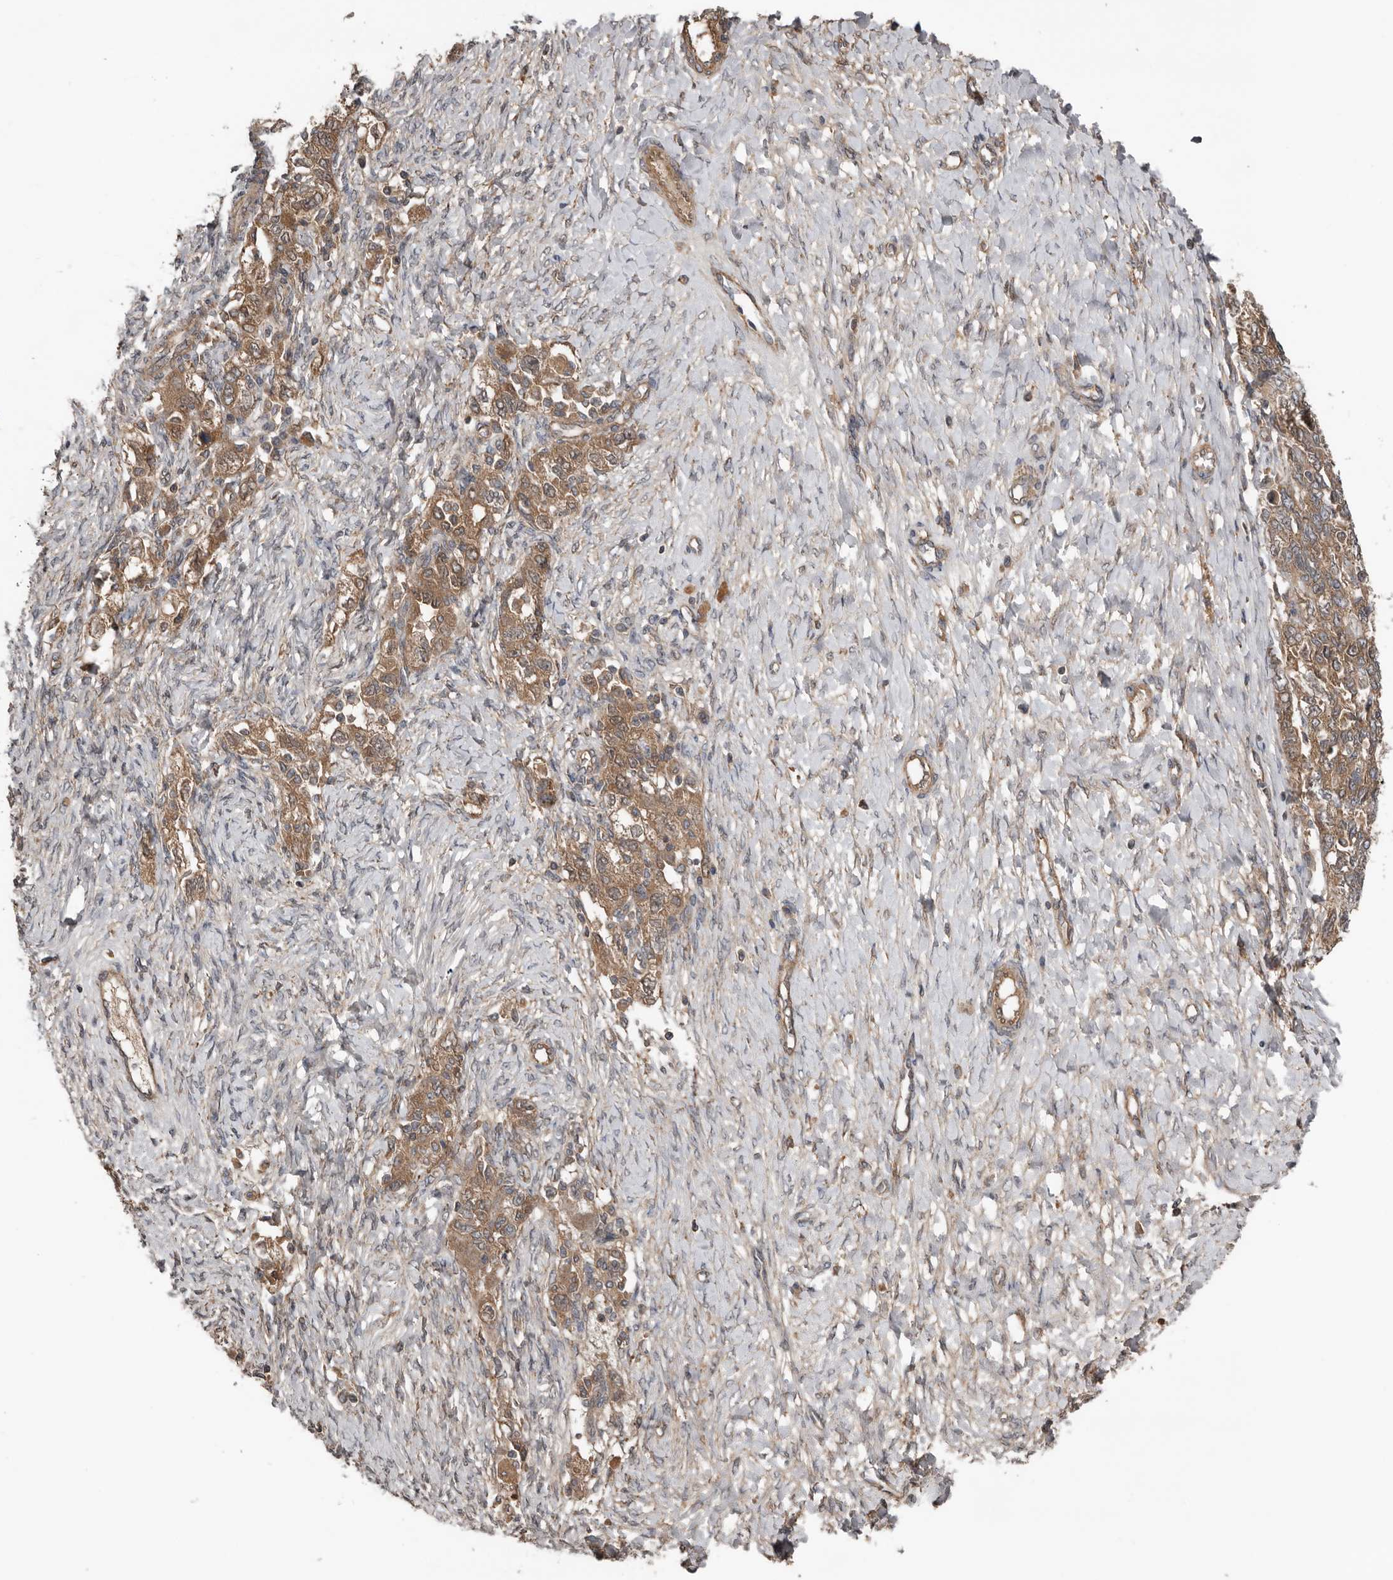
{"staining": {"intensity": "moderate", "quantity": ">75%", "location": "cytoplasmic/membranous"}, "tissue": "ovarian cancer", "cell_type": "Tumor cells", "image_type": "cancer", "snomed": [{"axis": "morphology", "description": "Carcinoma, NOS"}, {"axis": "morphology", "description": "Cystadenocarcinoma, serous, NOS"}, {"axis": "topography", "description": "Ovary"}], "caption": "Immunohistochemical staining of ovarian serous cystadenocarcinoma exhibits moderate cytoplasmic/membranous protein staining in approximately >75% of tumor cells.", "gene": "DNAJB4", "patient": {"sex": "female", "age": 69}}